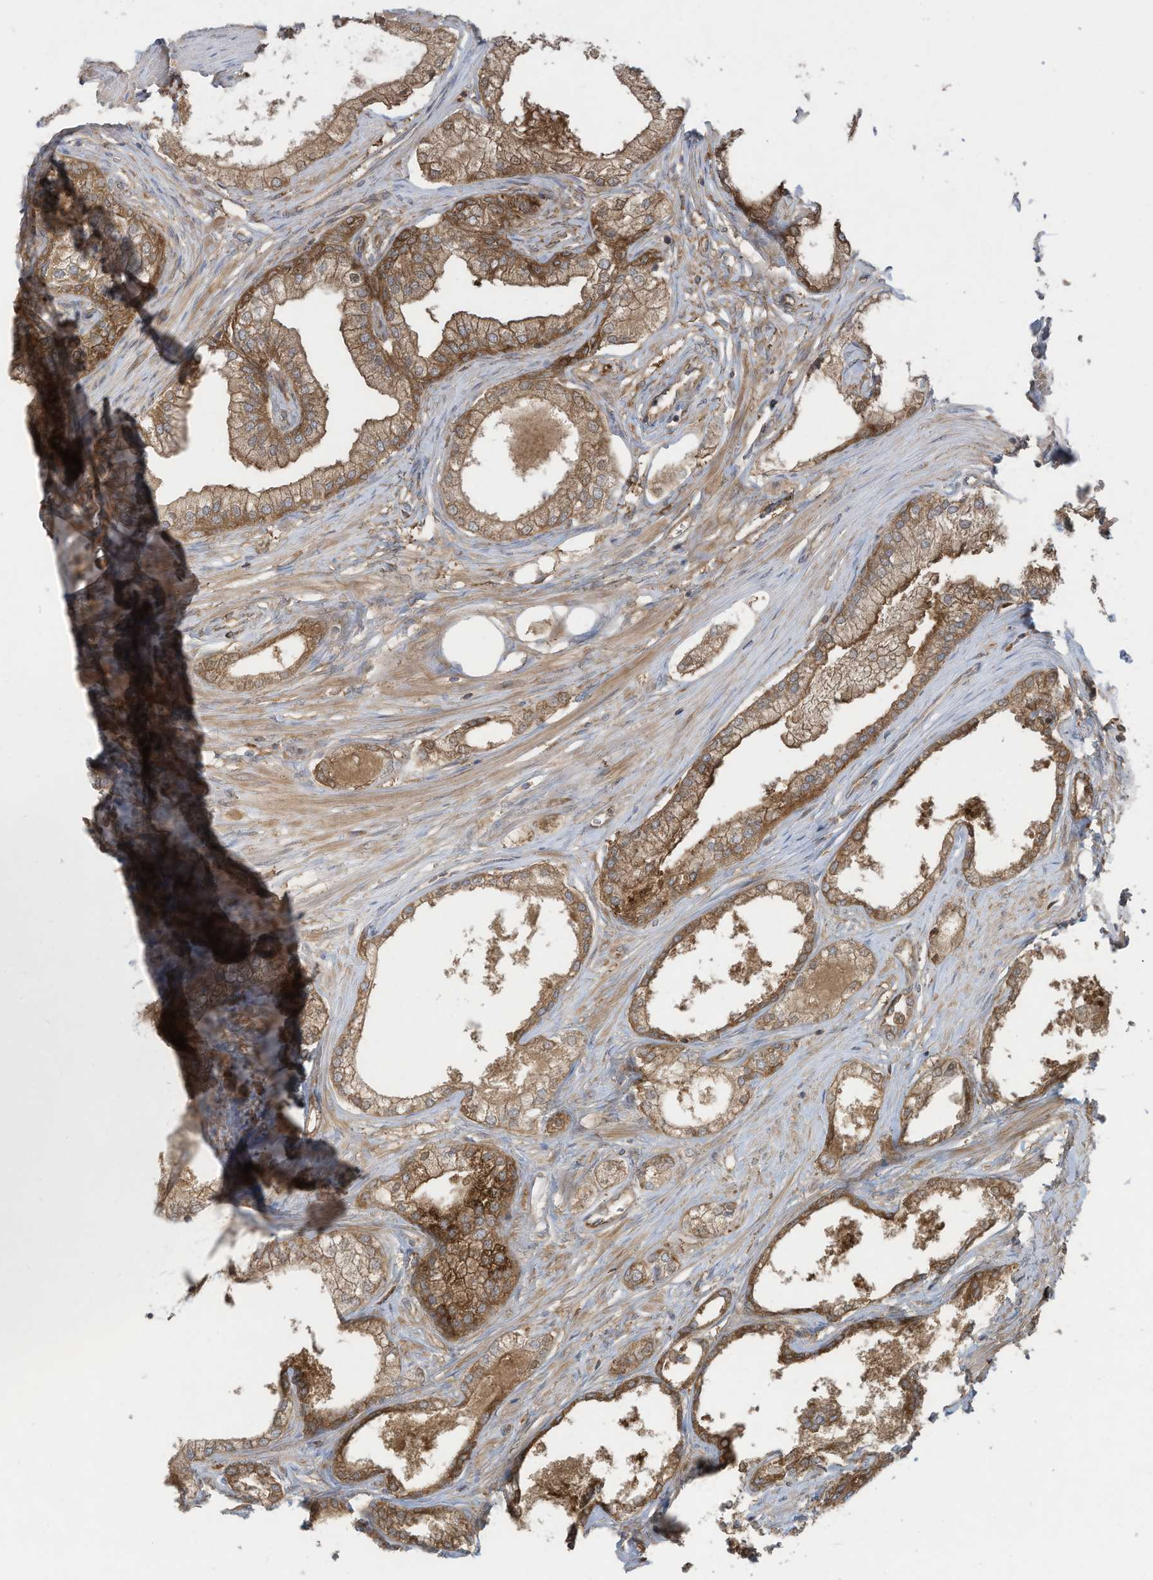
{"staining": {"intensity": "strong", "quantity": ">75%", "location": "cytoplasmic/membranous"}, "tissue": "prostate", "cell_type": "Glandular cells", "image_type": "normal", "snomed": [{"axis": "morphology", "description": "Normal tissue, NOS"}, {"axis": "morphology", "description": "Urothelial carcinoma, Low grade"}, {"axis": "topography", "description": "Urinary bladder"}, {"axis": "topography", "description": "Prostate"}], "caption": "Brown immunohistochemical staining in benign prostate displays strong cytoplasmic/membranous expression in about >75% of glandular cells.", "gene": "OLA1", "patient": {"sex": "male", "age": 60}}